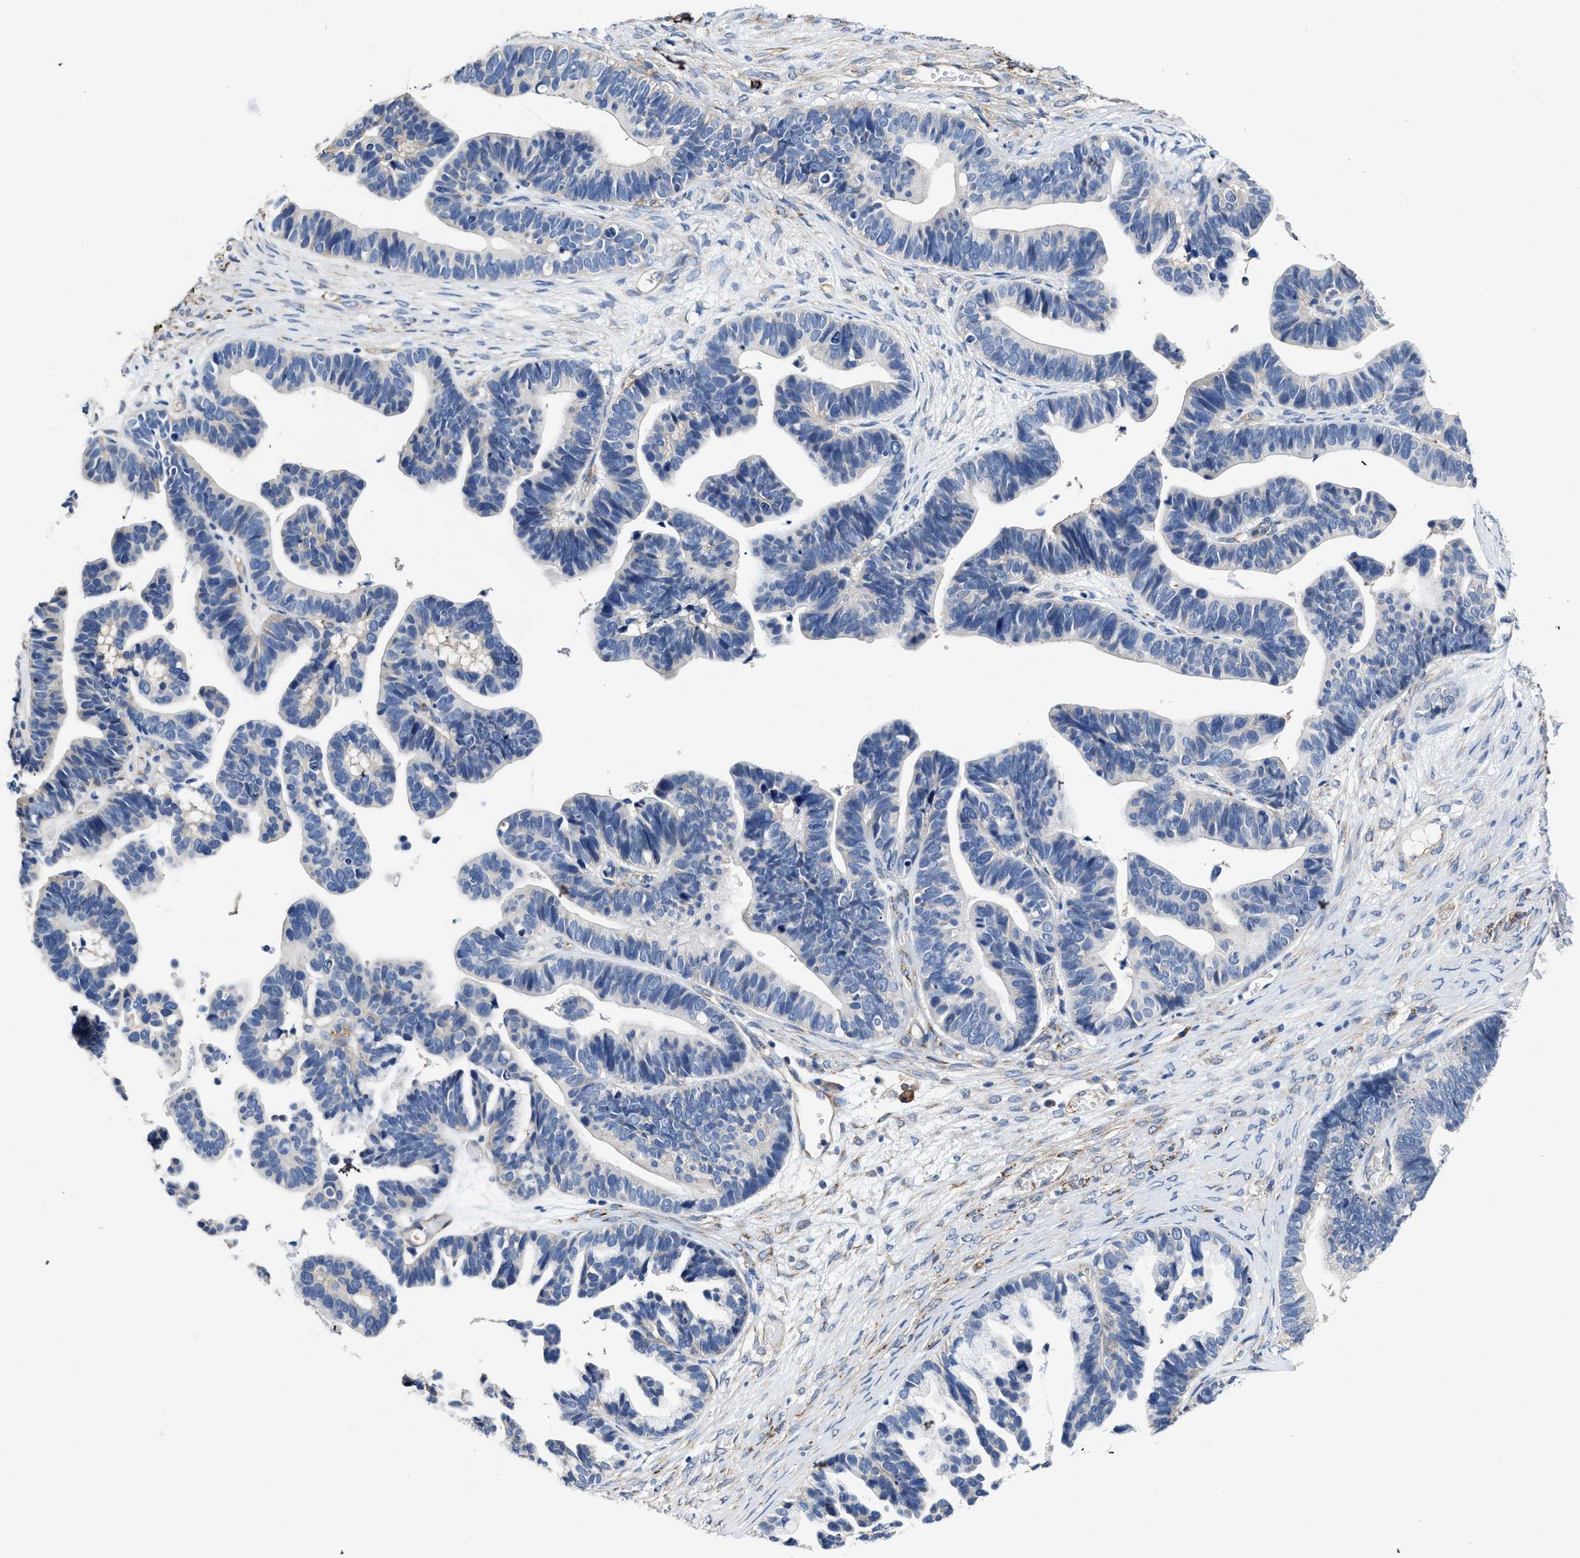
{"staining": {"intensity": "negative", "quantity": "none", "location": "none"}, "tissue": "ovarian cancer", "cell_type": "Tumor cells", "image_type": "cancer", "snomed": [{"axis": "morphology", "description": "Cystadenocarcinoma, serous, NOS"}, {"axis": "topography", "description": "Ovary"}], "caption": "Immunohistochemical staining of human serous cystadenocarcinoma (ovarian) demonstrates no significant staining in tumor cells. (DAB (3,3'-diaminobenzidine) IHC, high magnification).", "gene": "C22orf42", "patient": {"sex": "female", "age": 56}}